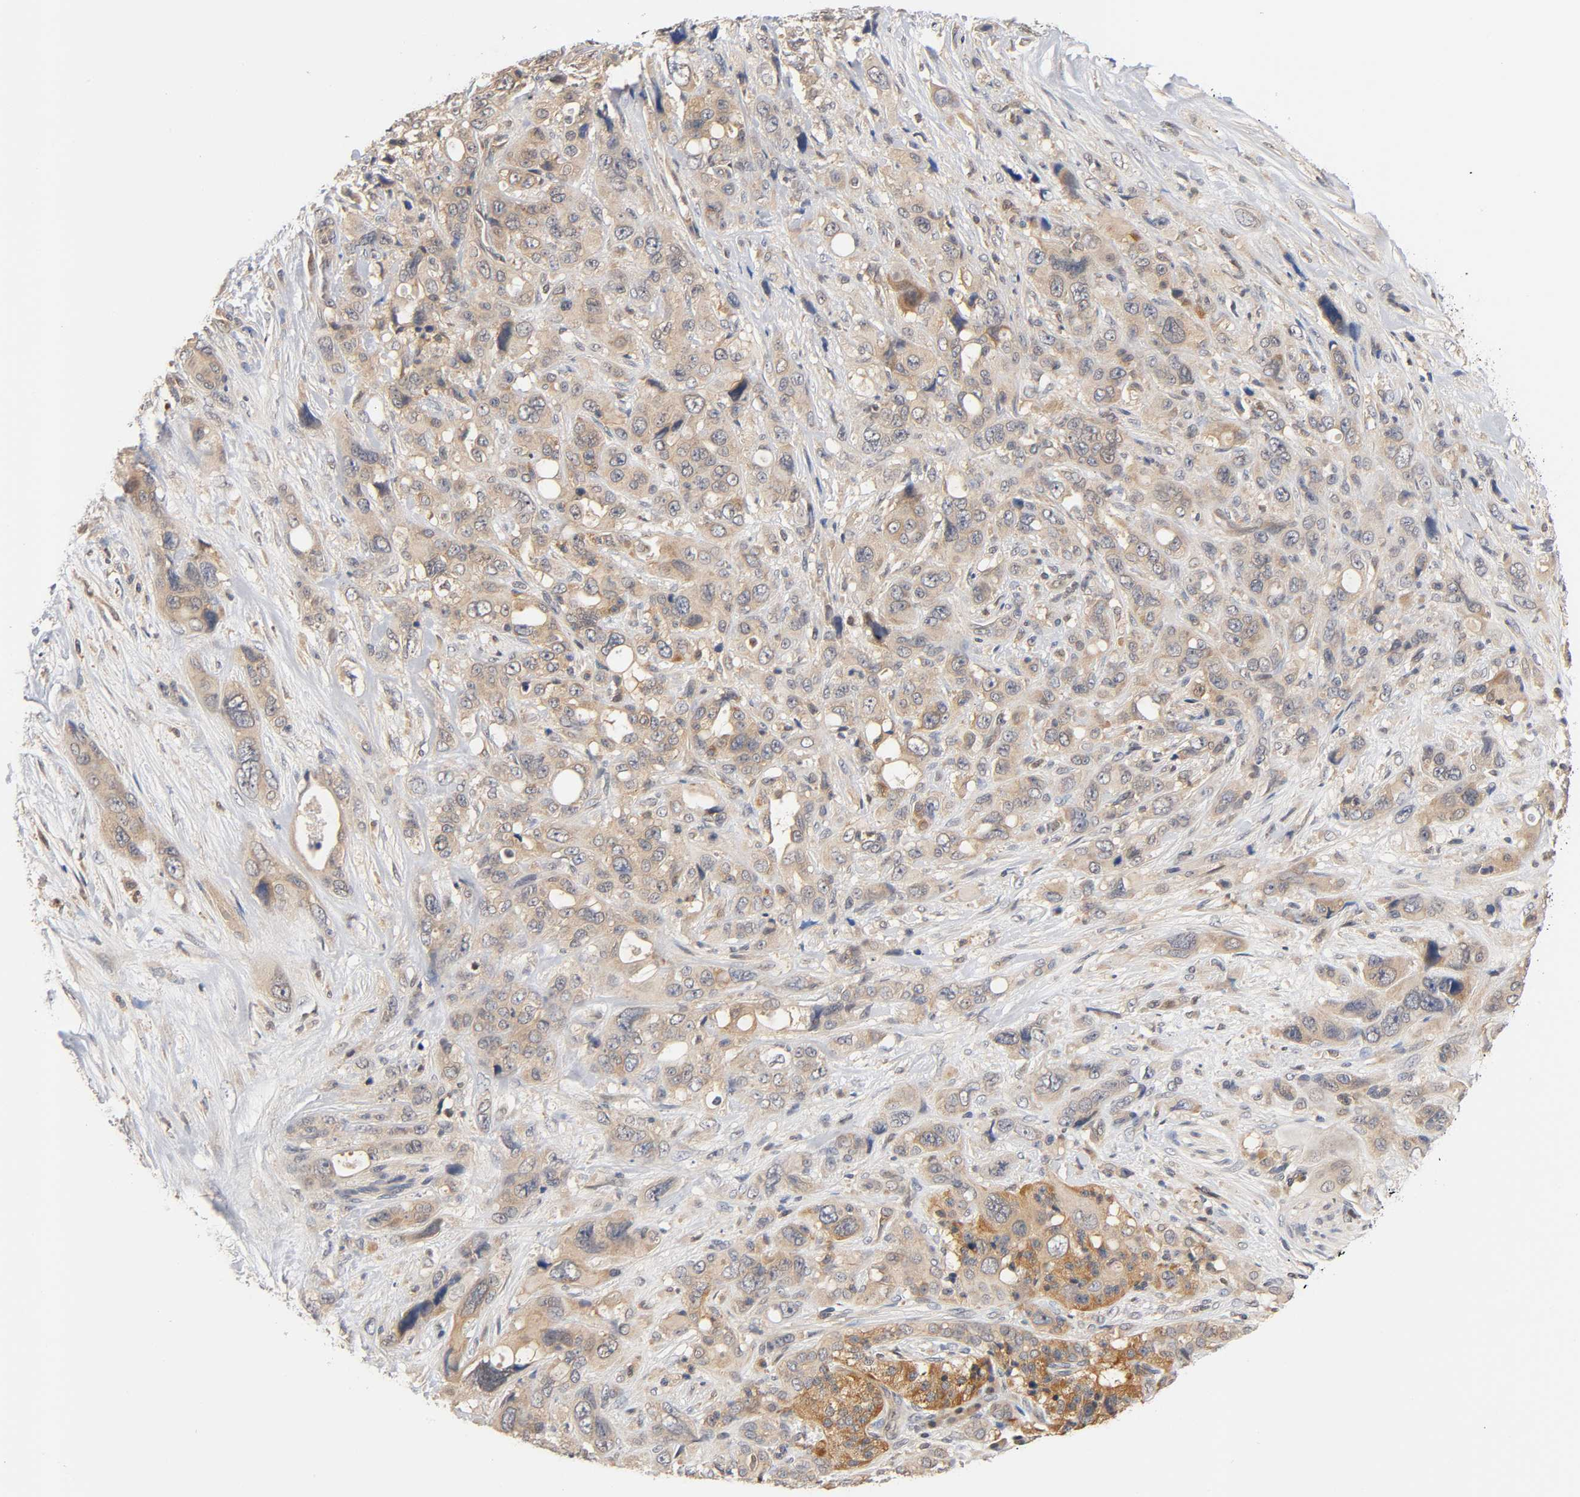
{"staining": {"intensity": "weak", "quantity": ">75%", "location": "cytoplasmic/membranous"}, "tissue": "pancreatic cancer", "cell_type": "Tumor cells", "image_type": "cancer", "snomed": [{"axis": "morphology", "description": "Adenocarcinoma, NOS"}, {"axis": "topography", "description": "Pancreas"}], "caption": "IHC histopathology image of neoplastic tissue: human pancreatic cancer stained using IHC exhibits low levels of weak protein expression localized specifically in the cytoplasmic/membranous of tumor cells, appearing as a cytoplasmic/membranous brown color.", "gene": "PRKAB1", "patient": {"sex": "male", "age": 46}}